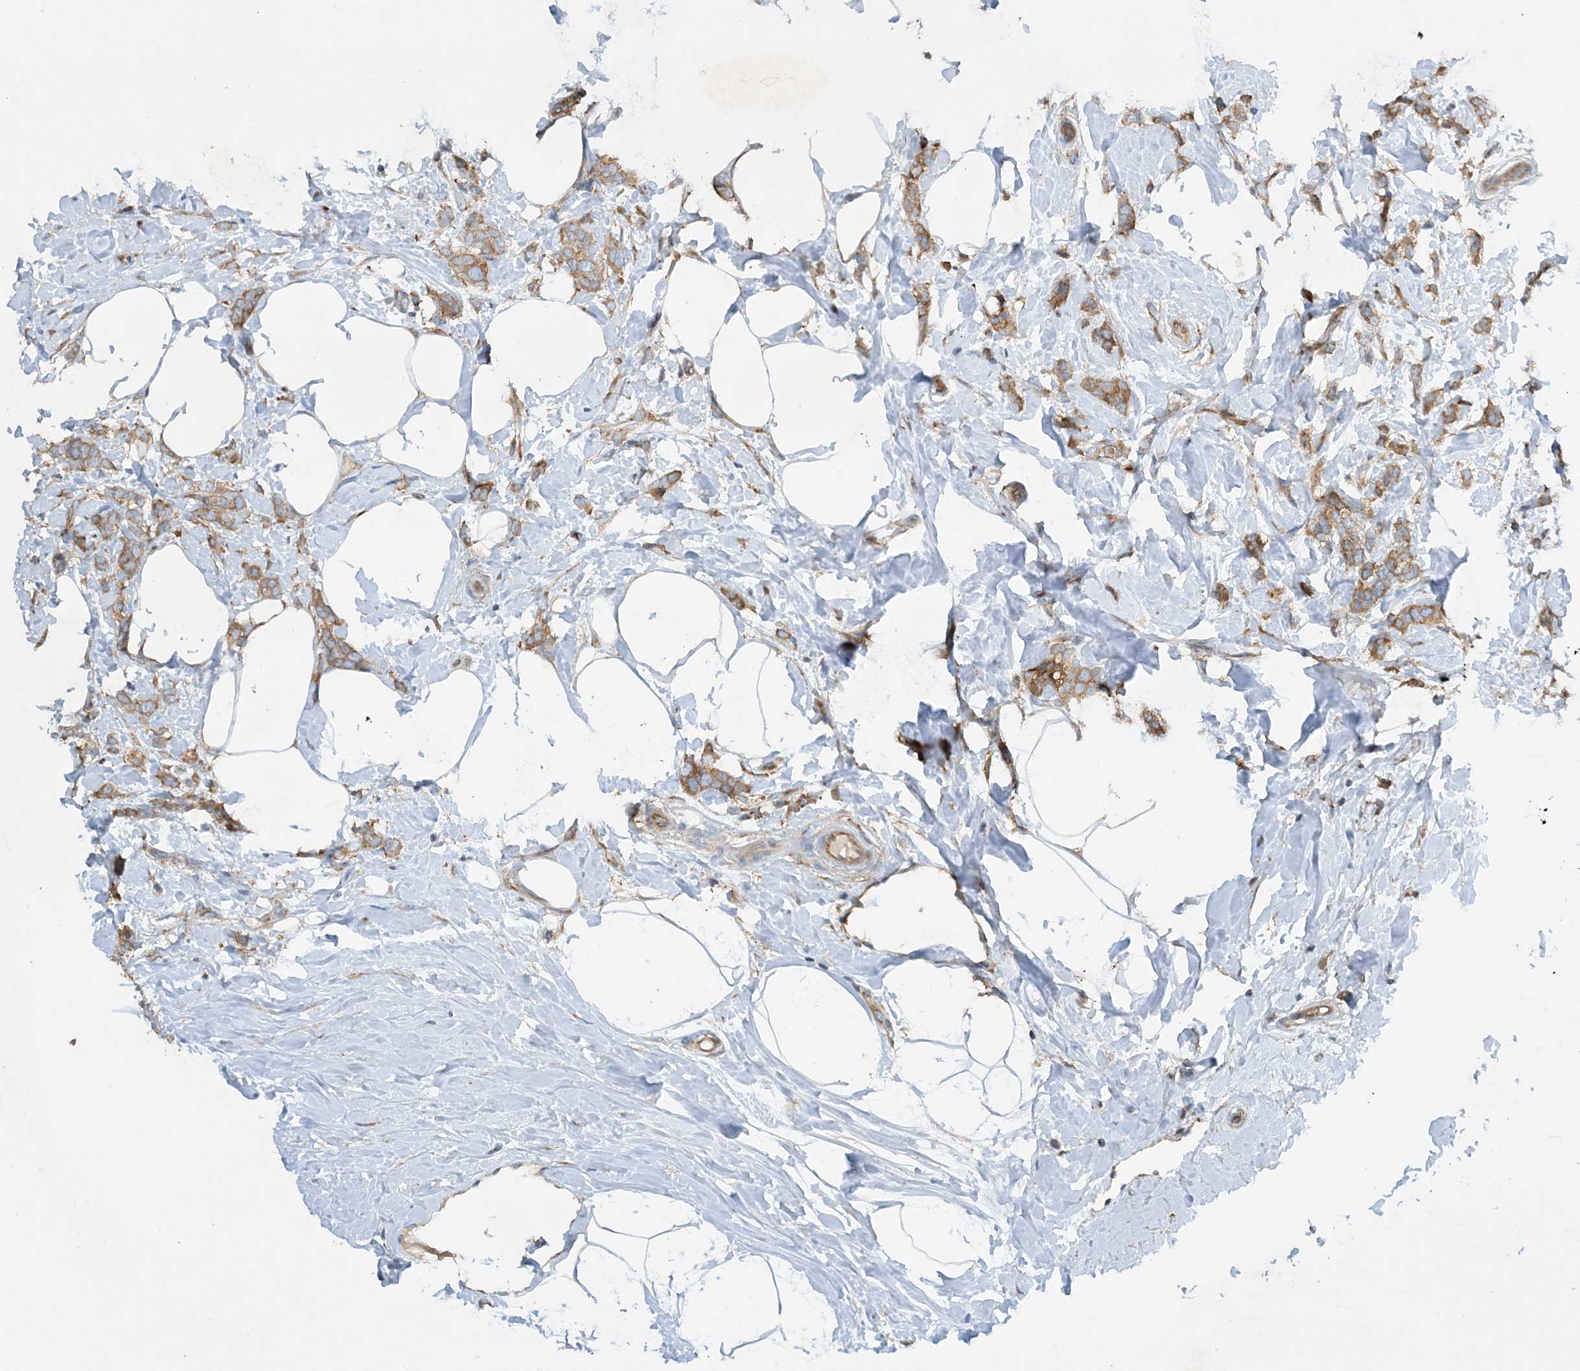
{"staining": {"intensity": "moderate", "quantity": ">75%", "location": "cytoplasmic/membranous"}, "tissue": "breast cancer", "cell_type": "Tumor cells", "image_type": "cancer", "snomed": [{"axis": "morphology", "description": "Lobular carcinoma, in situ"}, {"axis": "morphology", "description": "Lobular carcinoma"}, {"axis": "topography", "description": "Breast"}], "caption": "A high-resolution histopathology image shows immunohistochemistry (IHC) staining of breast cancer (lobular carcinoma in situ), which reveals moderate cytoplasmic/membranous staining in approximately >75% of tumor cells. (DAB IHC, brown staining for protein, blue staining for nuclei).", "gene": "SIDT1", "patient": {"sex": "female", "age": 41}}